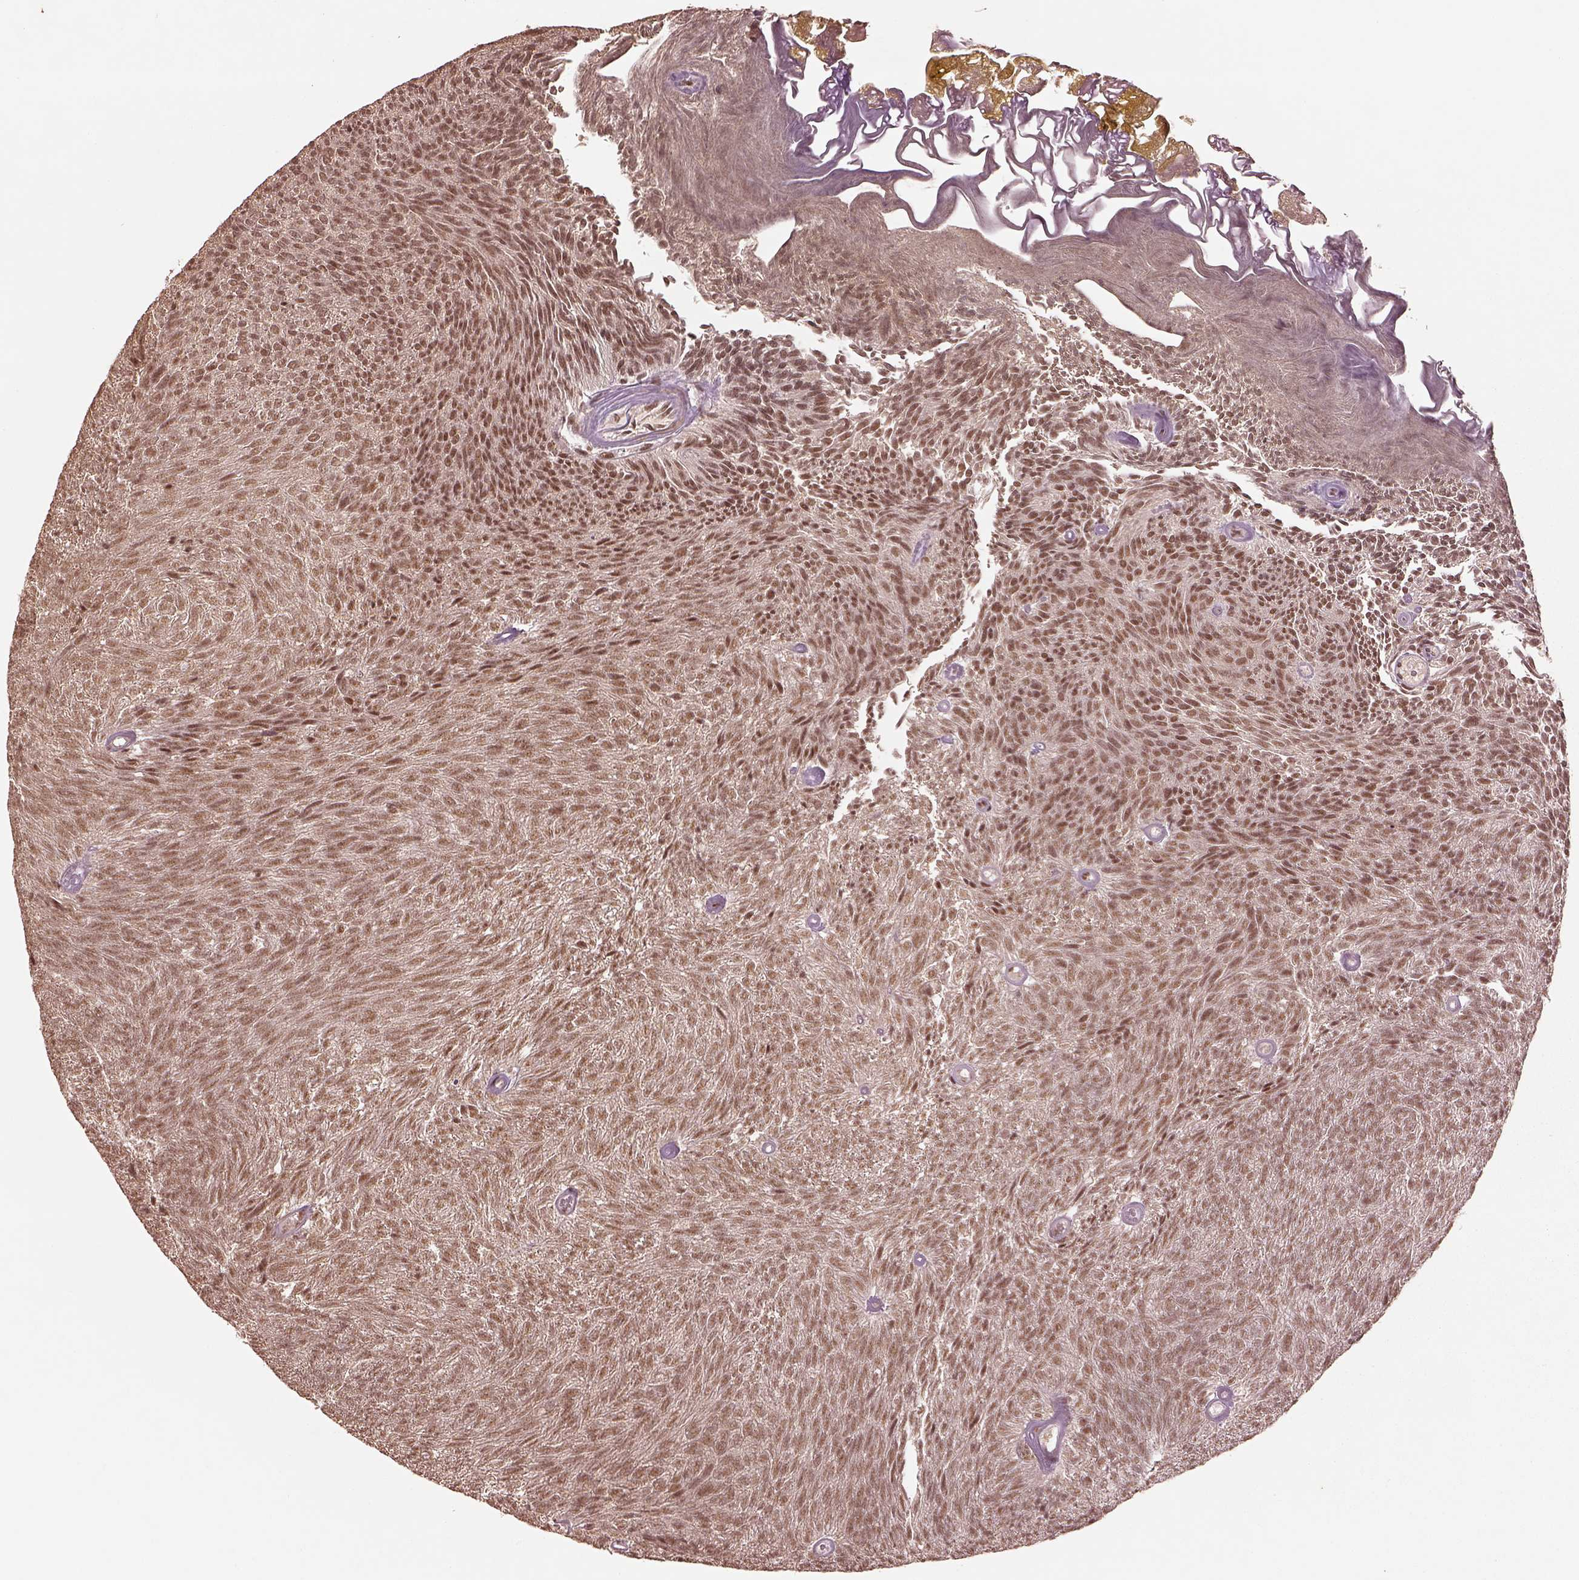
{"staining": {"intensity": "moderate", "quantity": ">75%", "location": "nuclear"}, "tissue": "urothelial cancer", "cell_type": "Tumor cells", "image_type": "cancer", "snomed": [{"axis": "morphology", "description": "Urothelial carcinoma, Low grade"}, {"axis": "topography", "description": "Urinary bladder"}], "caption": "An image showing moderate nuclear expression in approximately >75% of tumor cells in urothelial cancer, as visualized by brown immunohistochemical staining.", "gene": "BRD9", "patient": {"sex": "male", "age": 77}}